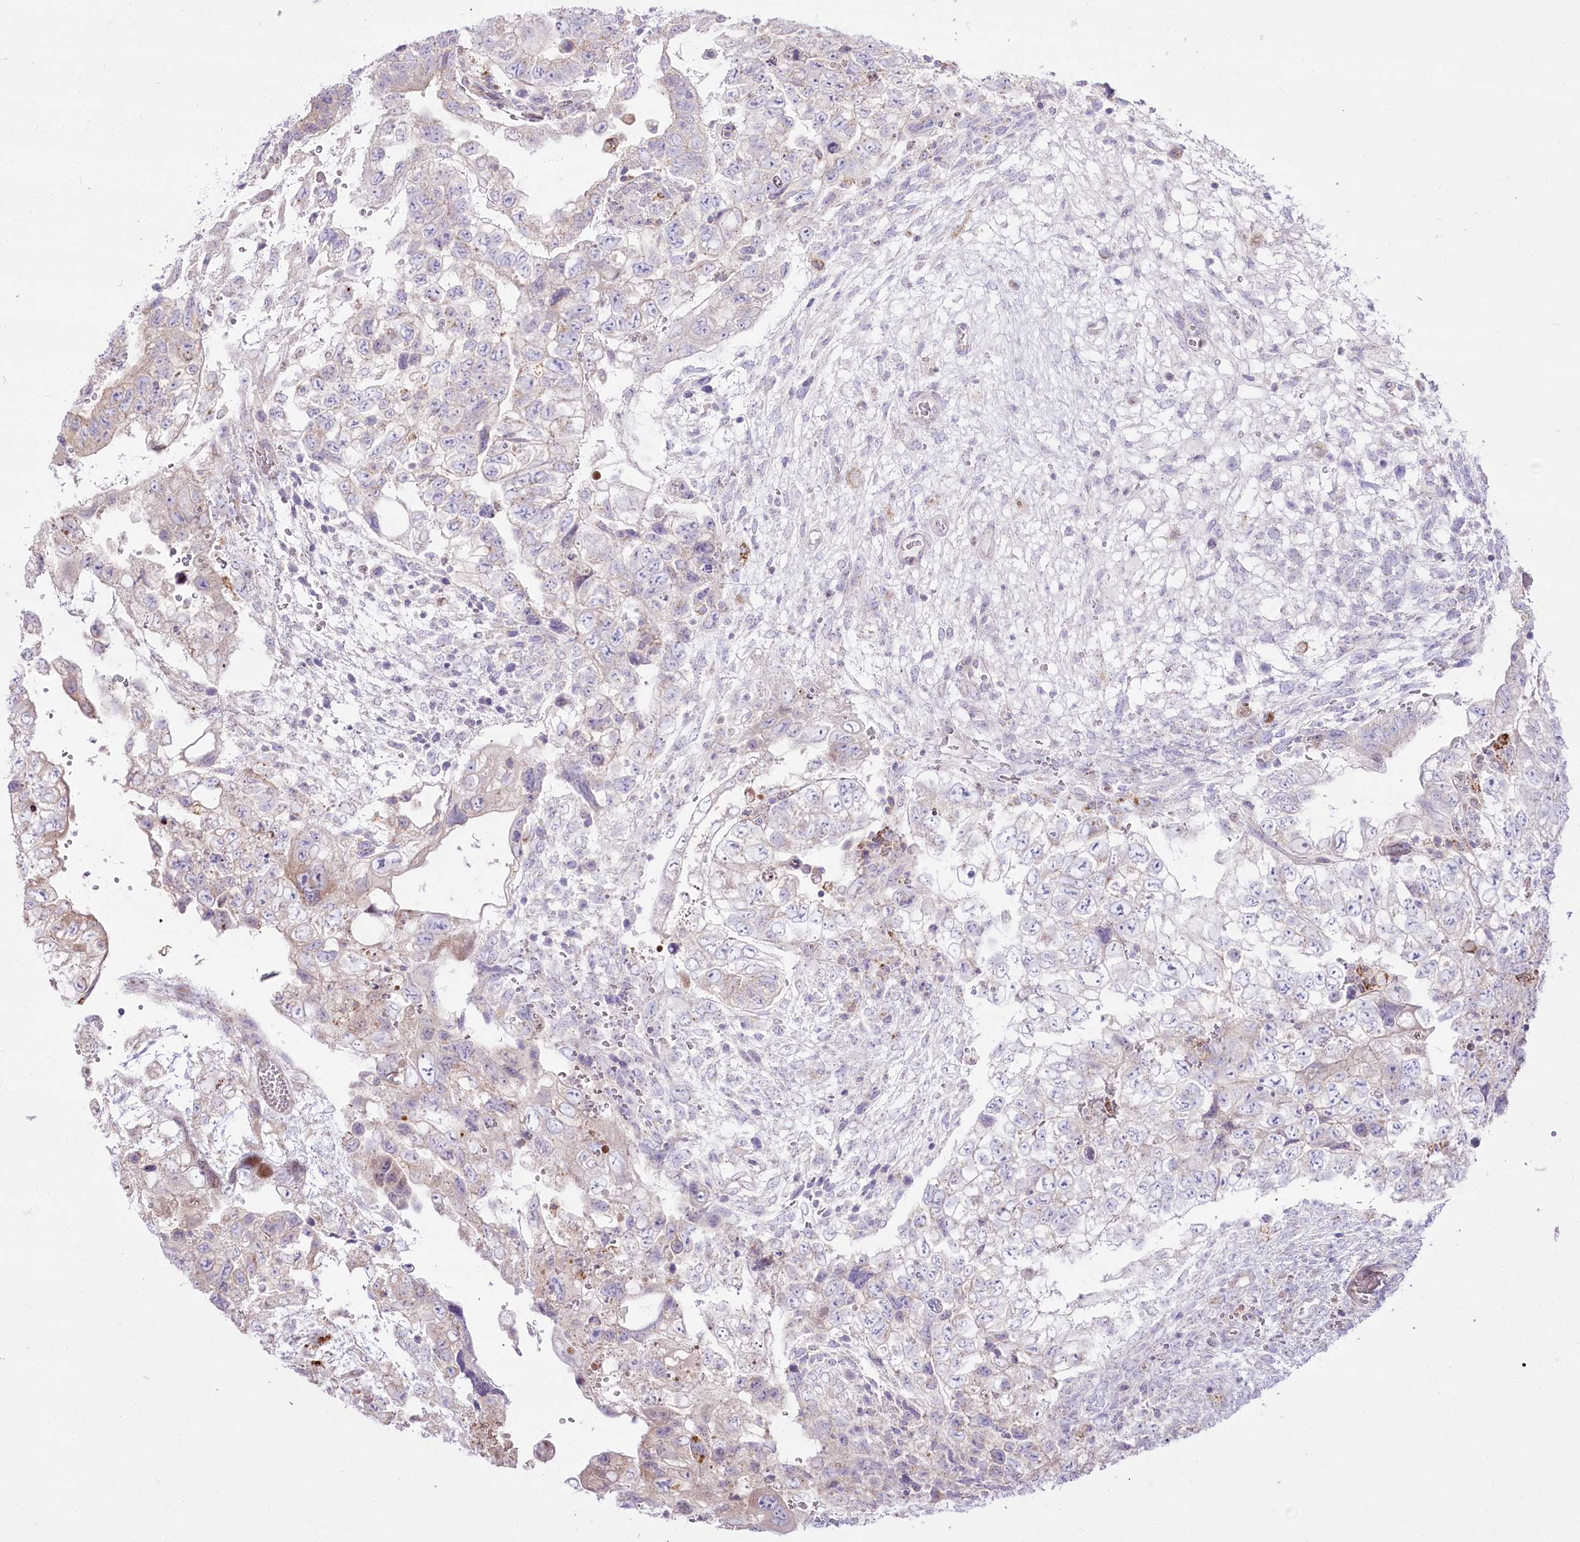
{"staining": {"intensity": "weak", "quantity": "<25%", "location": "cytoplasmic/membranous"}, "tissue": "testis cancer", "cell_type": "Tumor cells", "image_type": "cancer", "snomed": [{"axis": "morphology", "description": "Carcinoma, Embryonal, NOS"}, {"axis": "topography", "description": "Testis"}], "caption": "Immunohistochemistry photomicrograph of human testis embryonal carcinoma stained for a protein (brown), which reveals no staining in tumor cells.", "gene": "CEP164", "patient": {"sex": "male", "age": 37}}